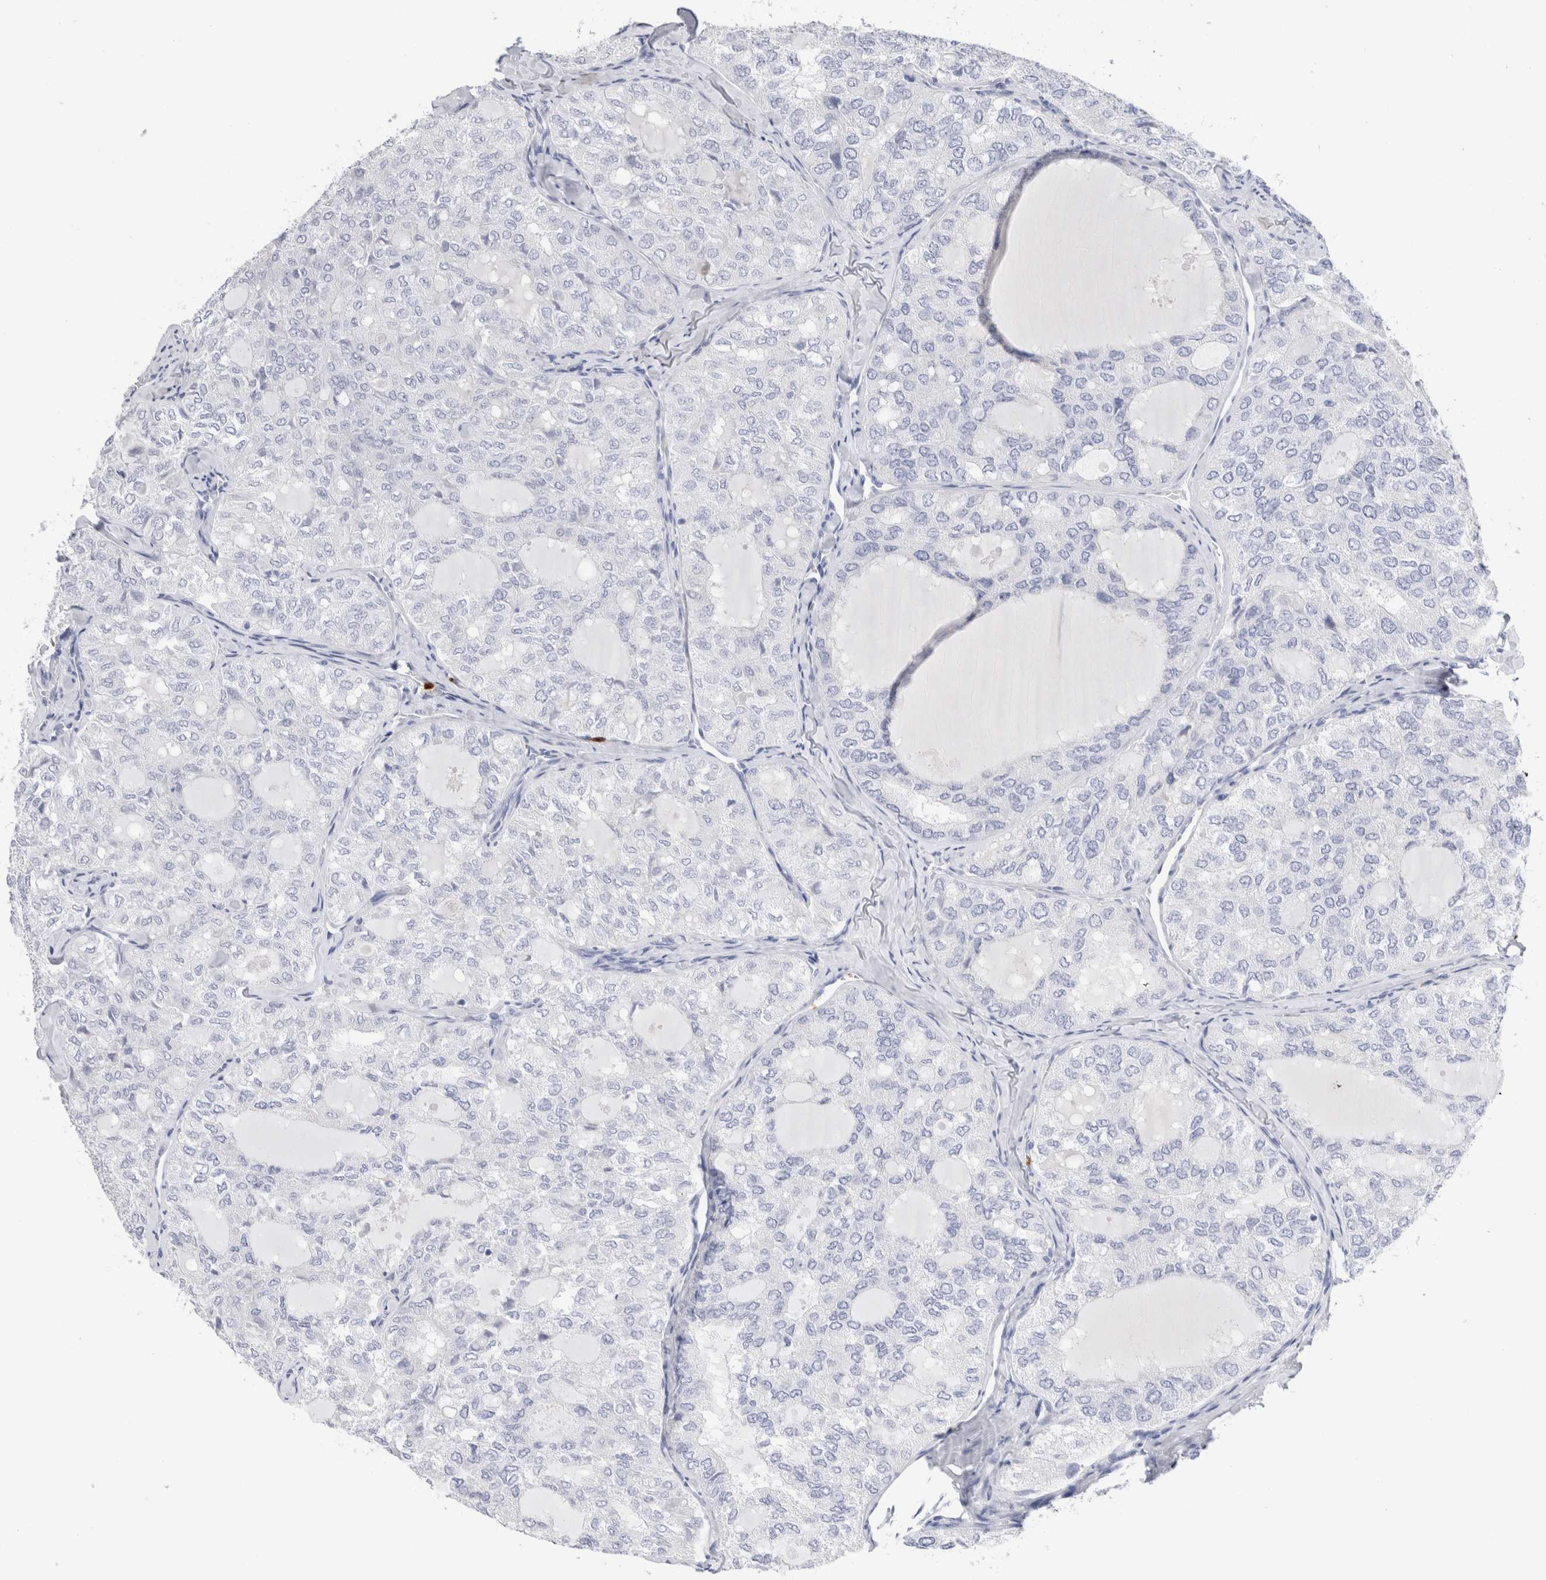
{"staining": {"intensity": "negative", "quantity": "none", "location": "none"}, "tissue": "thyroid cancer", "cell_type": "Tumor cells", "image_type": "cancer", "snomed": [{"axis": "morphology", "description": "Follicular adenoma carcinoma, NOS"}, {"axis": "topography", "description": "Thyroid gland"}], "caption": "Tumor cells are negative for brown protein staining in follicular adenoma carcinoma (thyroid). (Immunohistochemistry (ihc), brightfield microscopy, high magnification).", "gene": "SLC10A5", "patient": {"sex": "male", "age": 75}}